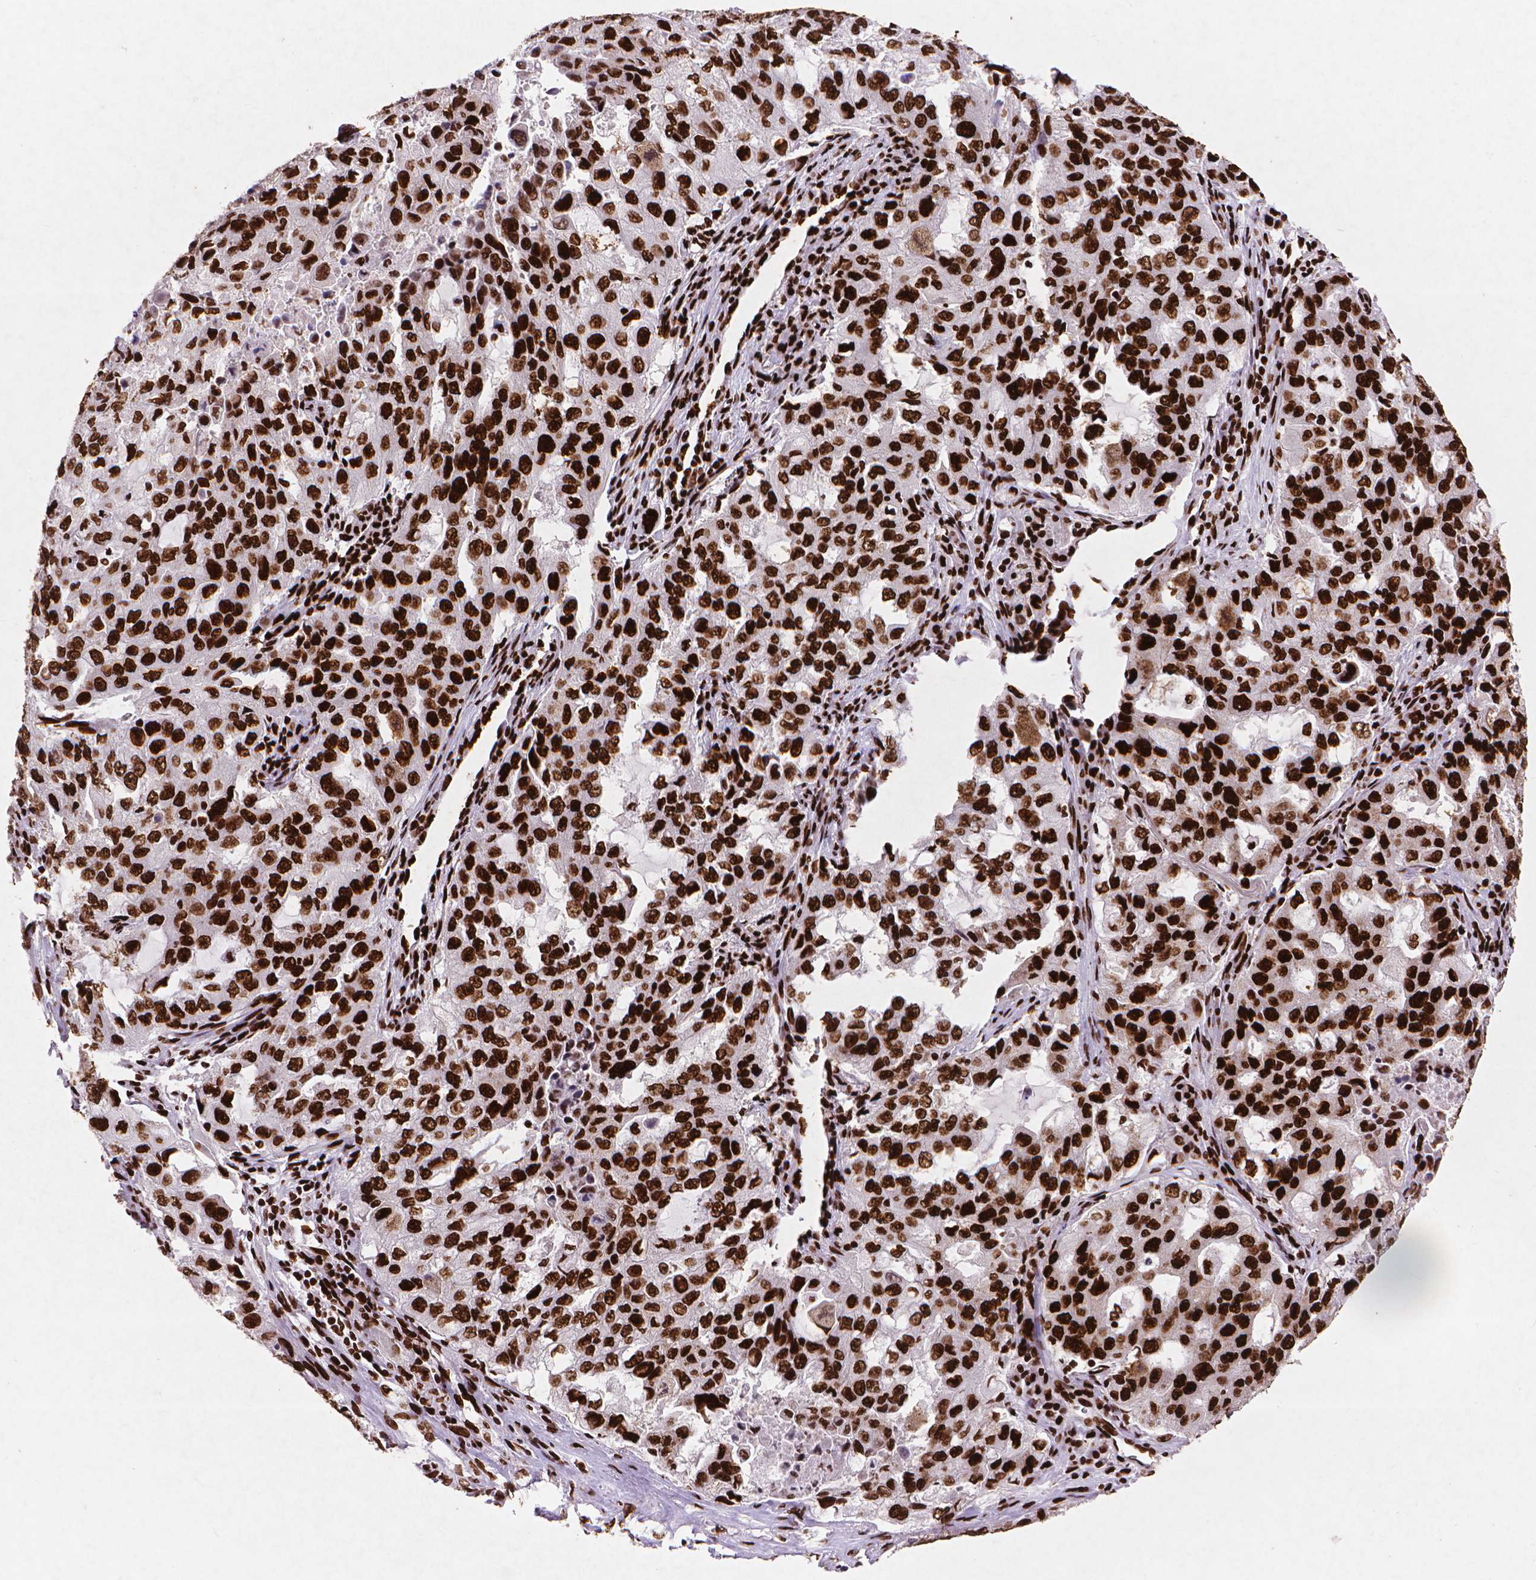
{"staining": {"intensity": "strong", "quantity": ">75%", "location": "nuclear"}, "tissue": "lung cancer", "cell_type": "Tumor cells", "image_type": "cancer", "snomed": [{"axis": "morphology", "description": "Adenocarcinoma, NOS"}, {"axis": "topography", "description": "Lung"}], "caption": "Immunohistochemical staining of human lung adenocarcinoma reveals high levels of strong nuclear protein positivity in approximately >75% of tumor cells.", "gene": "CITED2", "patient": {"sex": "female", "age": 61}}